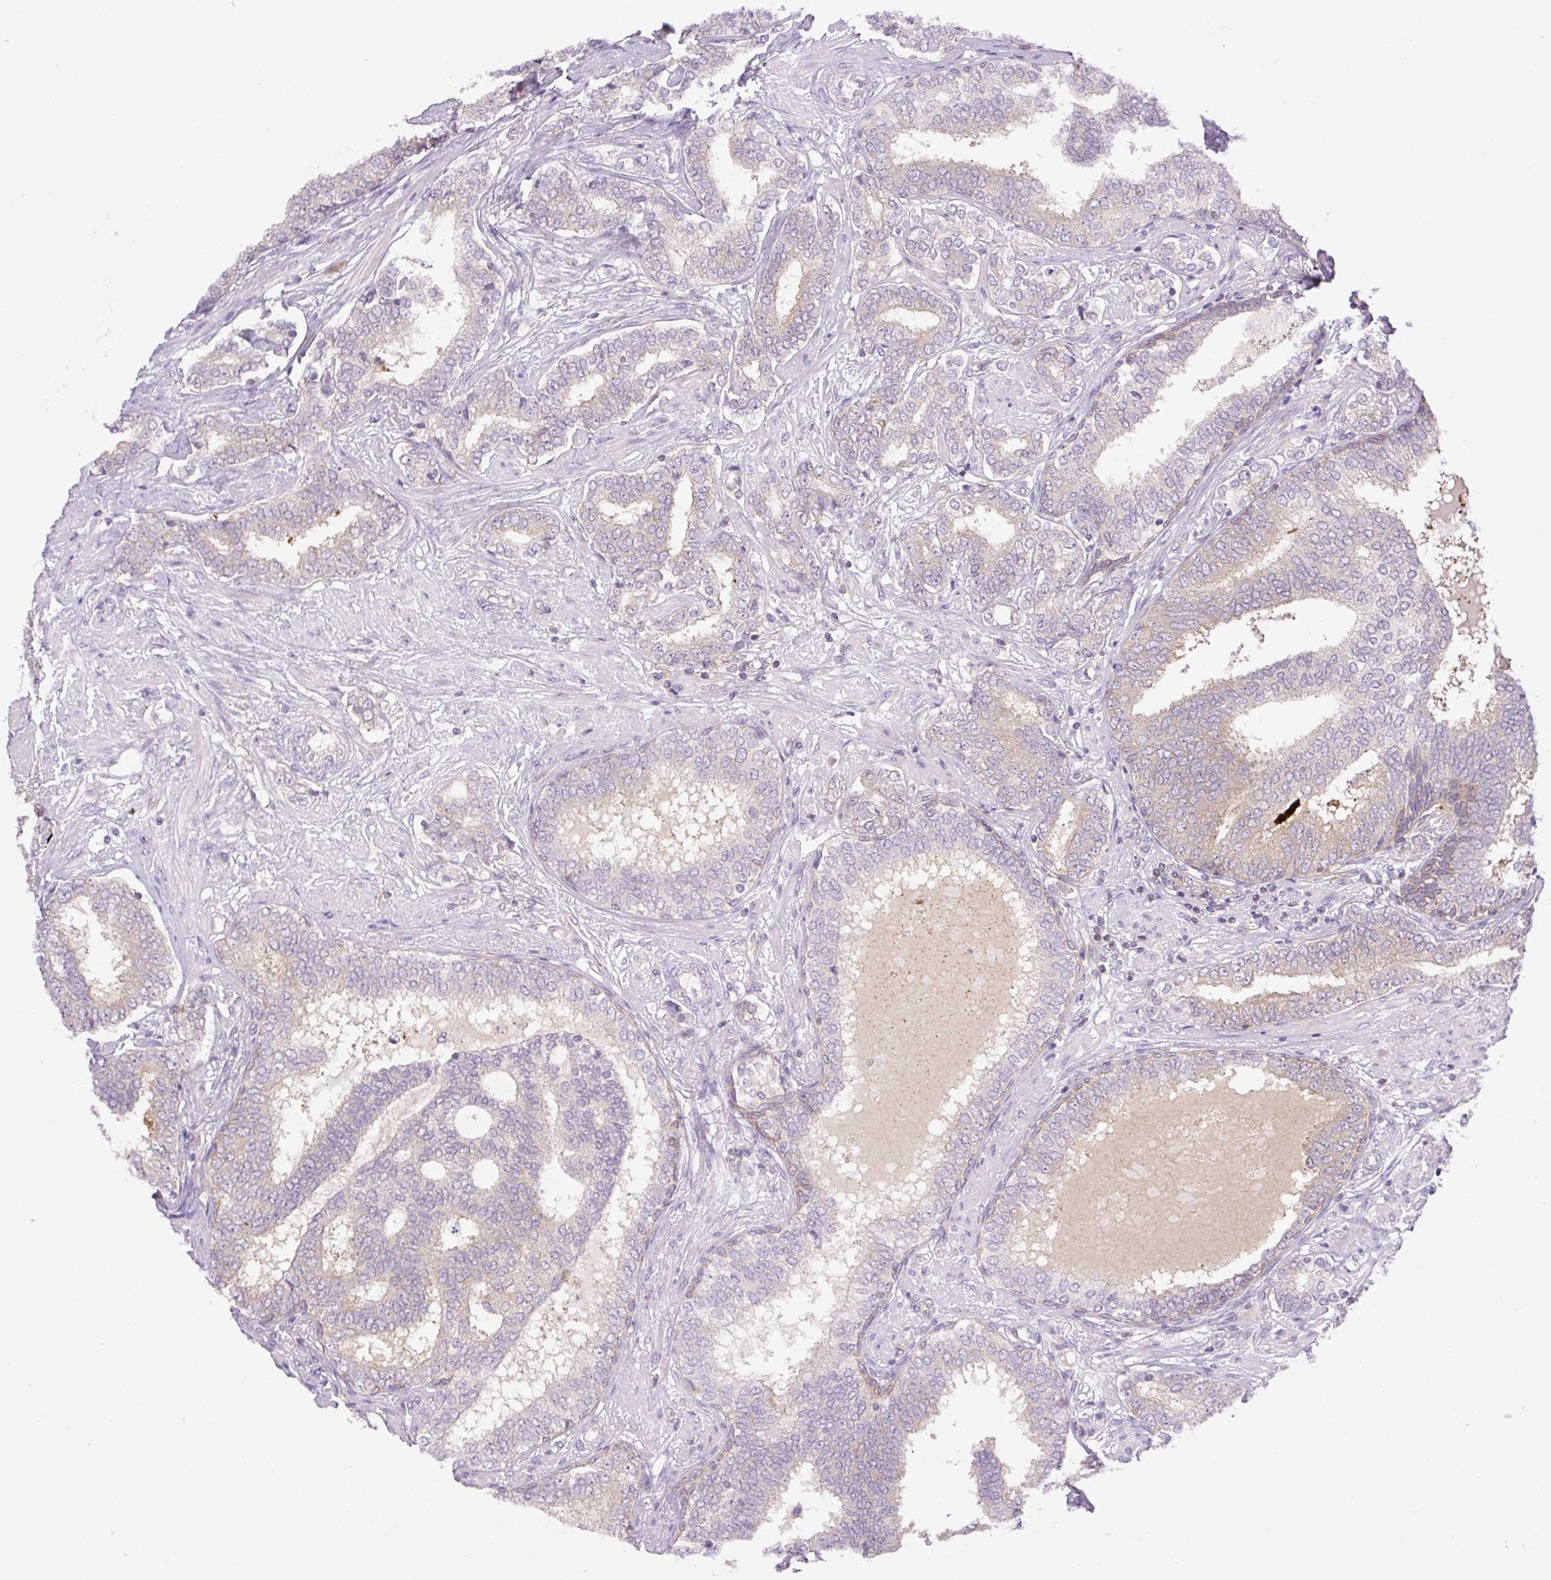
{"staining": {"intensity": "negative", "quantity": "none", "location": "none"}, "tissue": "prostate cancer", "cell_type": "Tumor cells", "image_type": "cancer", "snomed": [{"axis": "morphology", "description": "Adenocarcinoma, High grade"}, {"axis": "topography", "description": "Prostate"}], "caption": "Immunohistochemistry (IHC) histopathology image of prostate high-grade adenocarcinoma stained for a protein (brown), which exhibits no expression in tumor cells.", "gene": "MINK1", "patient": {"sex": "male", "age": 72}}